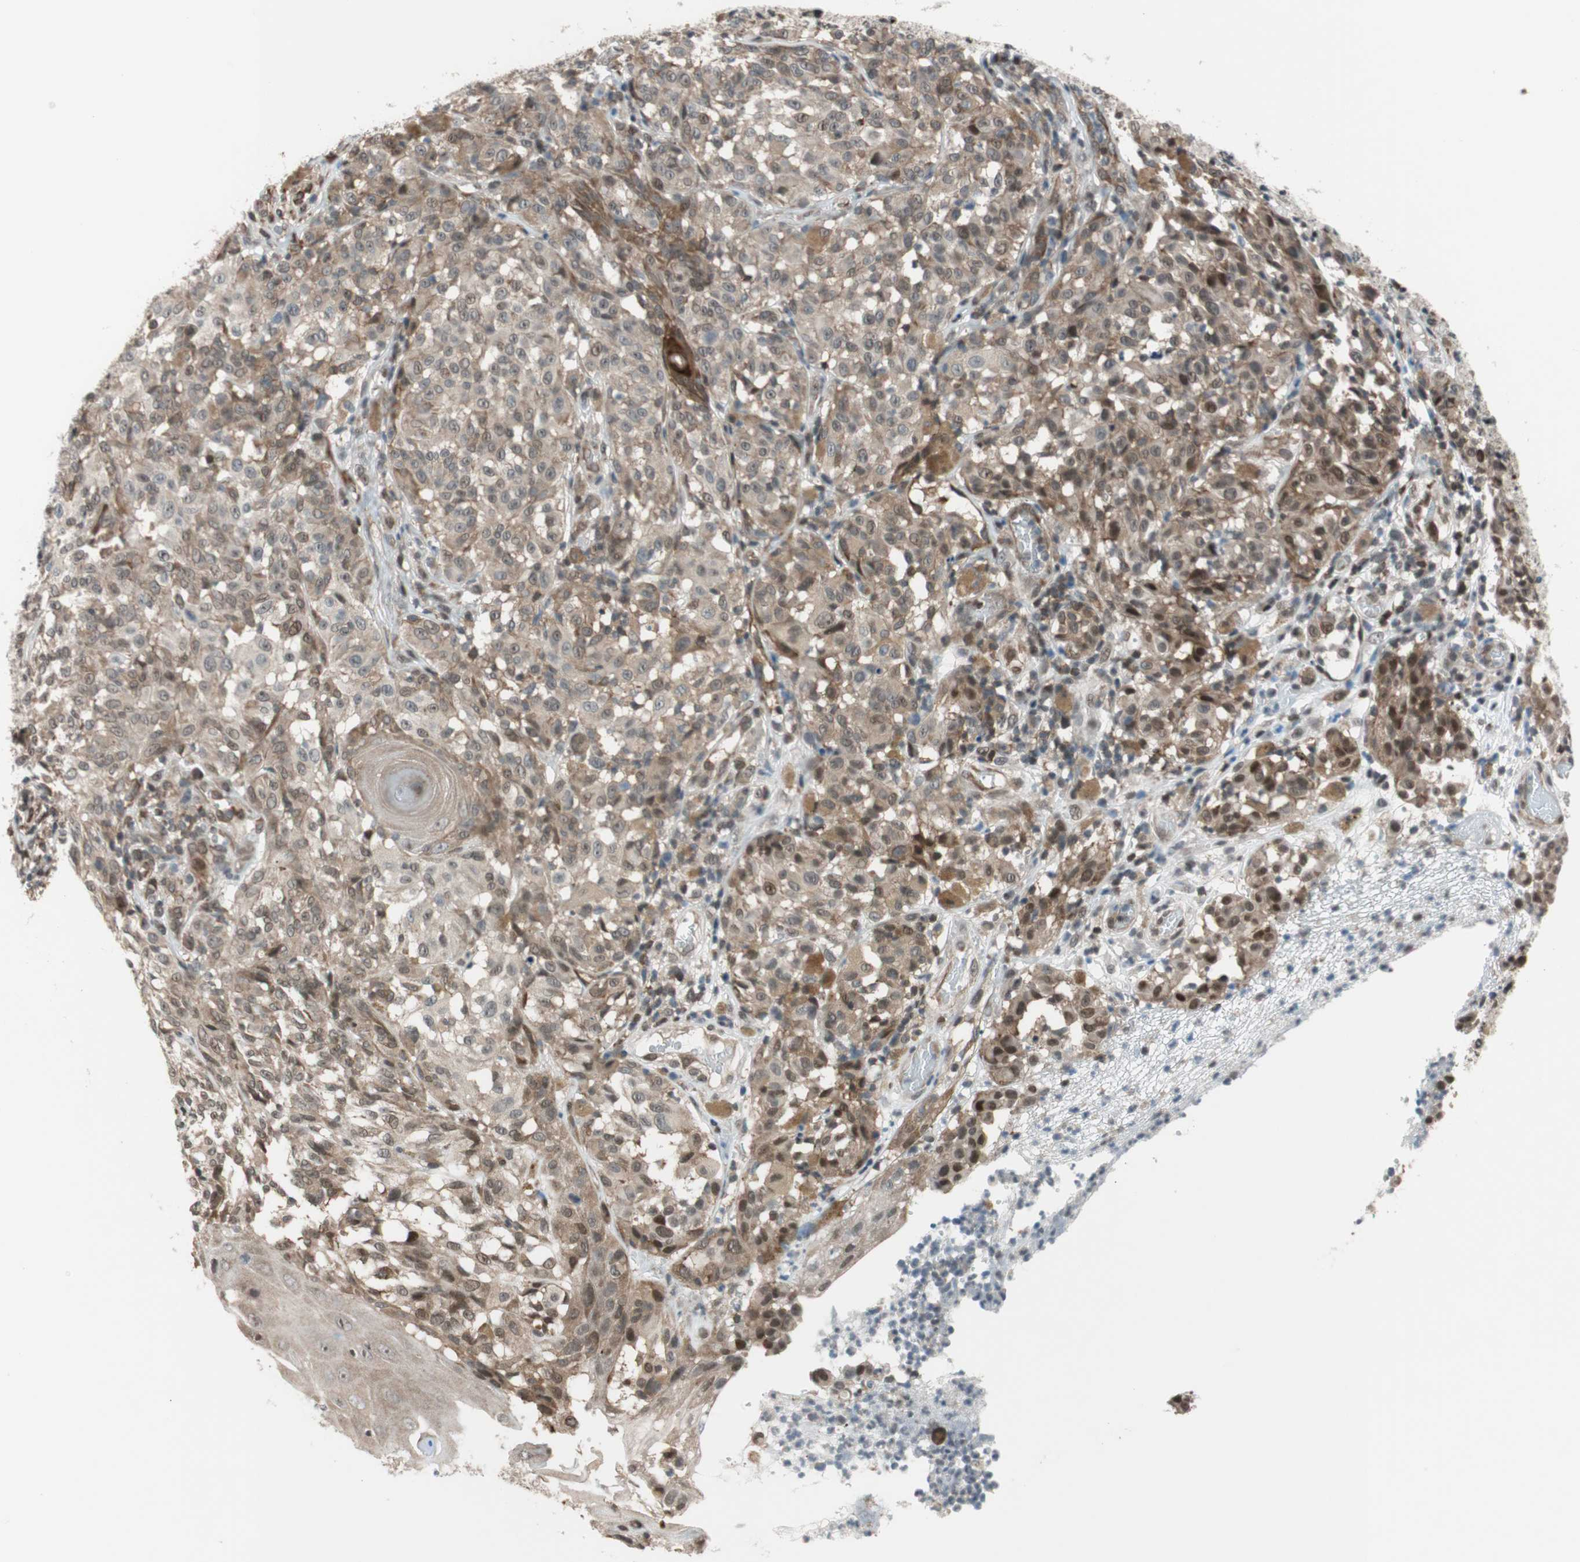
{"staining": {"intensity": "moderate", "quantity": ">75%", "location": "cytoplasmic/membranous"}, "tissue": "melanoma", "cell_type": "Tumor cells", "image_type": "cancer", "snomed": [{"axis": "morphology", "description": "Malignant melanoma, NOS"}, {"axis": "topography", "description": "Skin"}], "caption": "Immunohistochemistry micrograph of neoplastic tissue: melanoma stained using immunohistochemistry reveals medium levels of moderate protein expression localized specifically in the cytoplasmic/membranous of tumor cells, appearing as a cytoplasmic/membranous brown color.", "gene": "ZNF512B", "patient": {"sex": "female", "age": 46}}